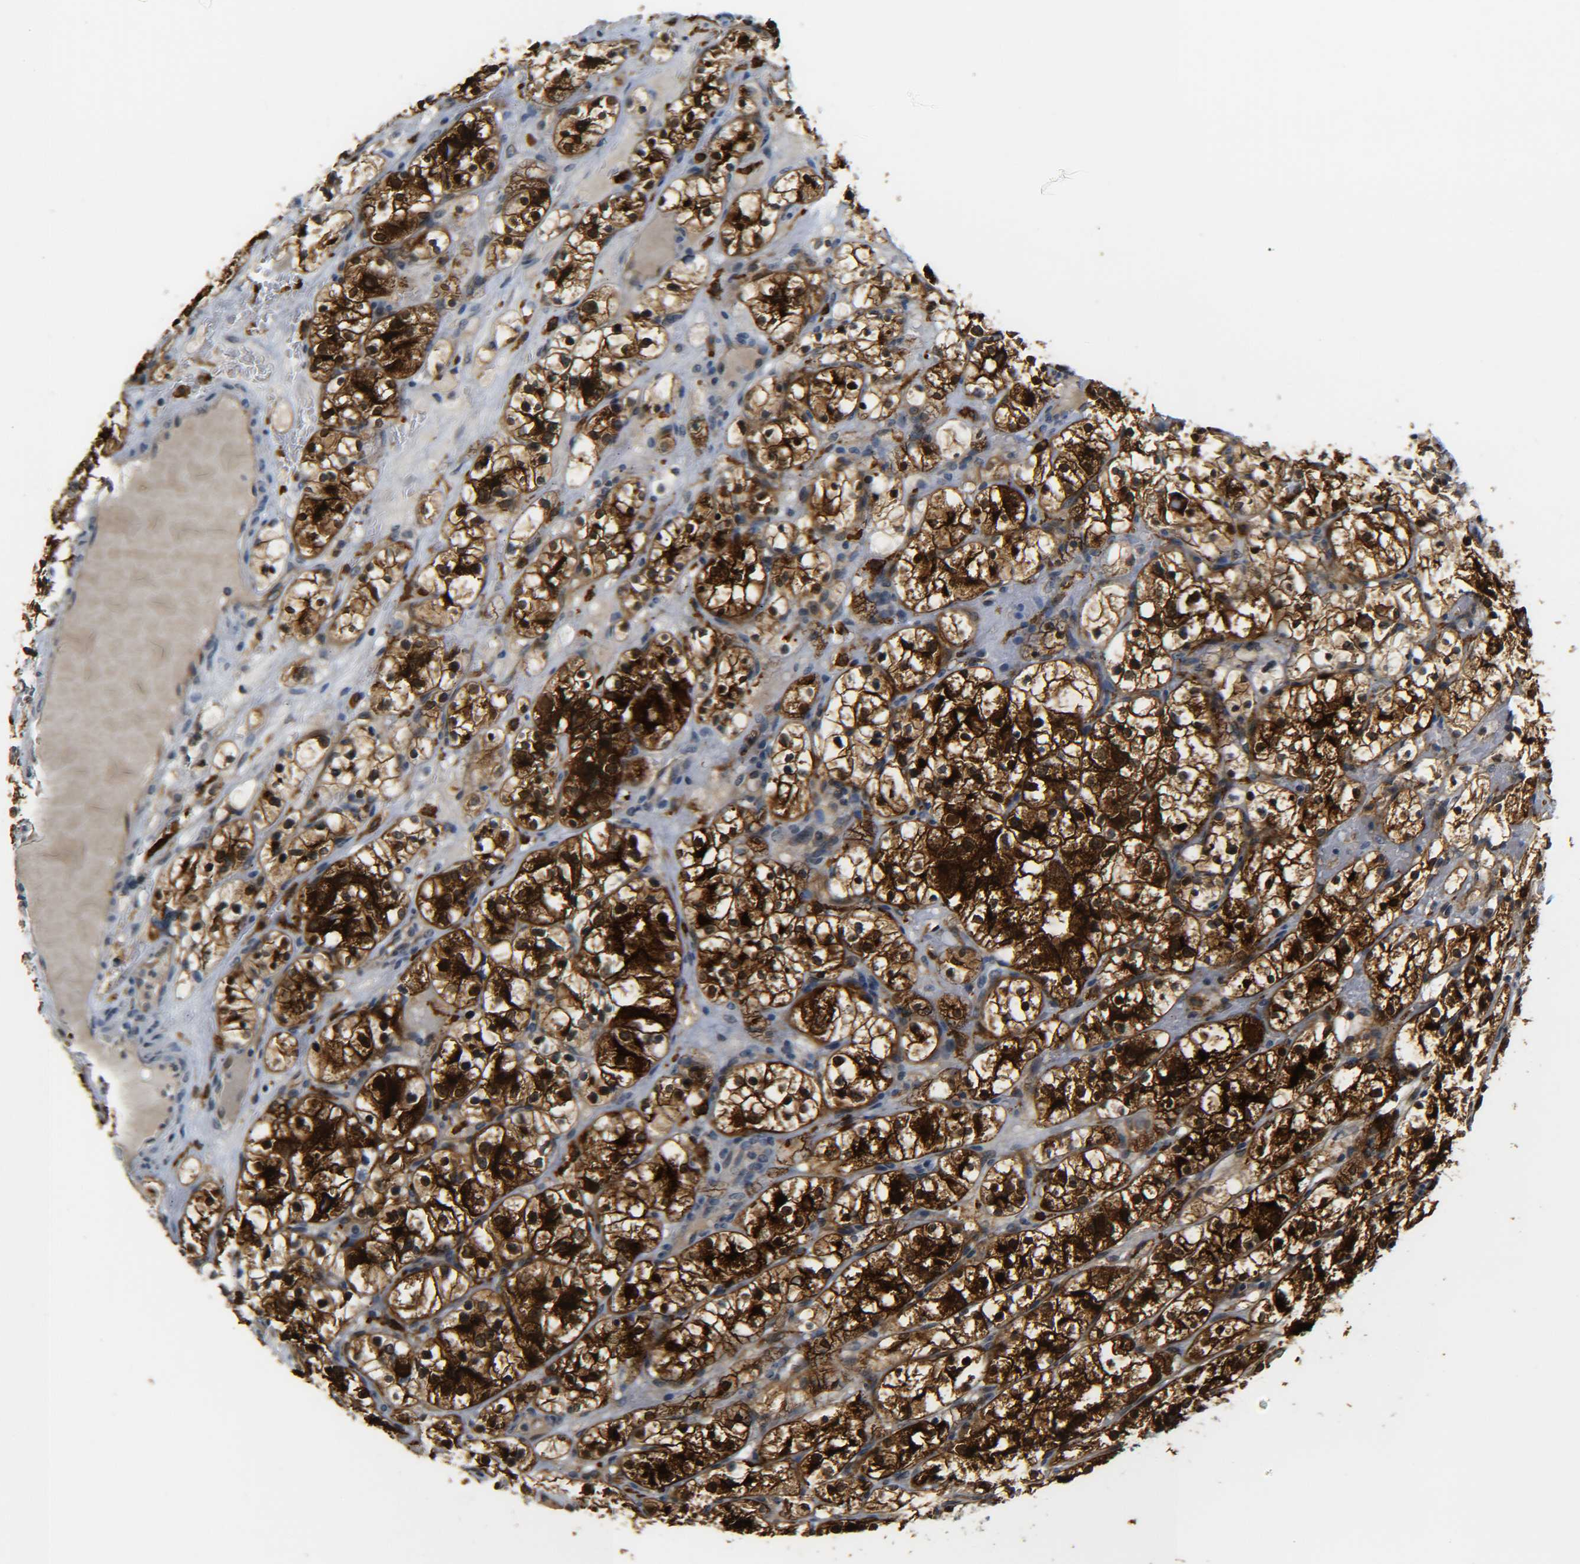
{"staining": {"intensity": "strong", "quantity": ">75%", "location": "cytoplasmic/membranous"}, "tissue": "renal cancer", "cell_type": "Tumor cells", "image_type": "cancer", "snomed": [{"axis": "morphology", "description": "Adenocarcinoma, NOS"}, {"axis": "topography", "description": "Kidney"}], "caption": "Strong cytoplasmic/membranous positivity for a protein is present in about >75% of tumor cells of renal adenocarcinoma using immunohistochemistry (IHC).", "gene": "DAB2", "patient": {"sex": "female", "age": 60}}